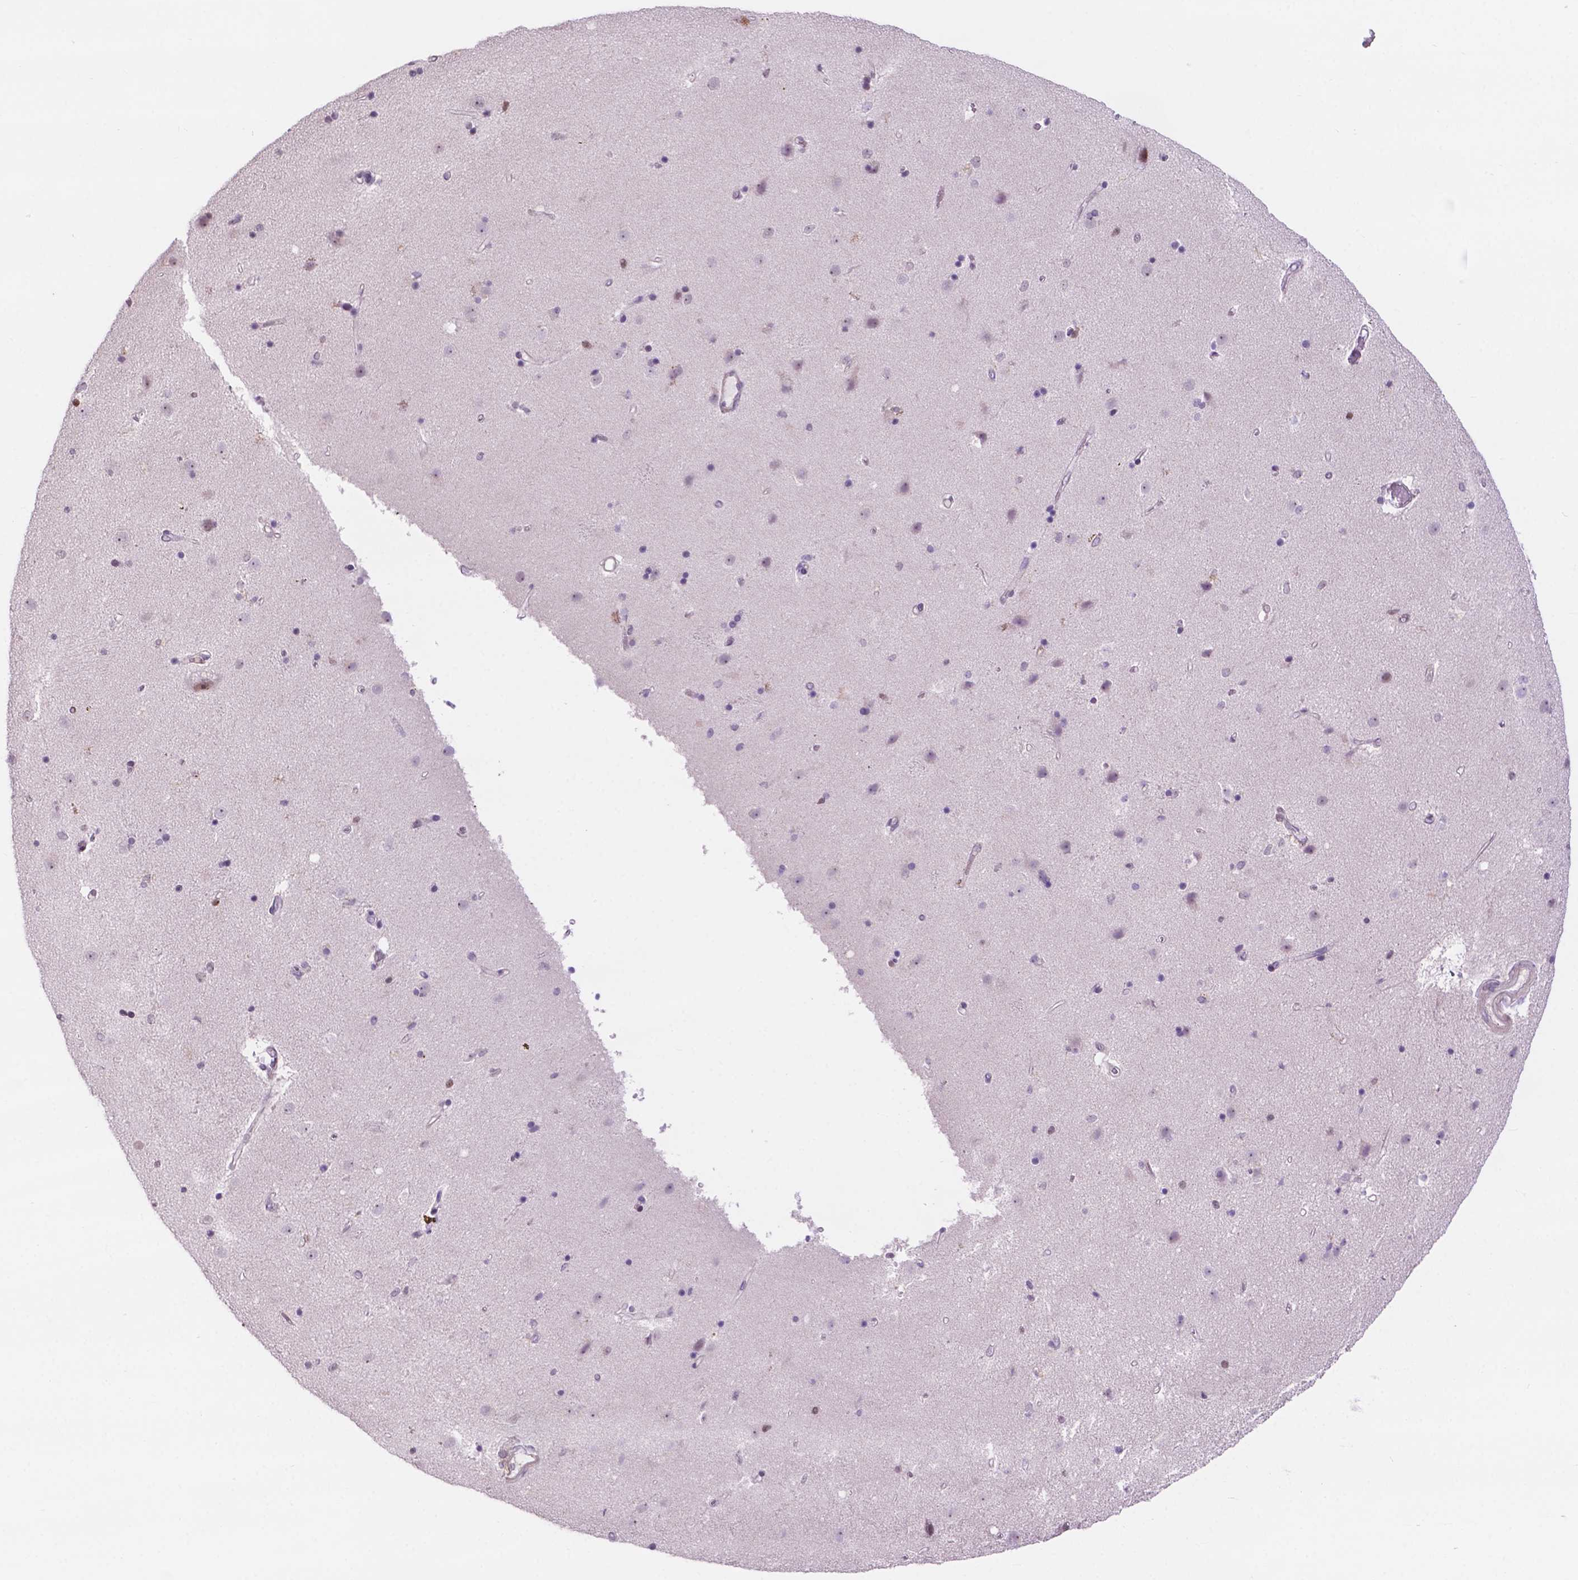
{"staining": {"intensity": "negative", "quantity": "none", "location": "none"}, "tissue": "caudate", "cell_type": "Glial cells", "image_type": "normal", "snomed": [{"axis": "morphology", "description": "Normal tissue, NOS"}, {"axis": "topography", "description": "Lateral ventricle wall"}], "caption": "DAB immunohistochemical staining of unremarkable caudate displays no significant expression in glial cells.", "gene": "ACY3", "patient": {"sex": "female", "age": 71}}